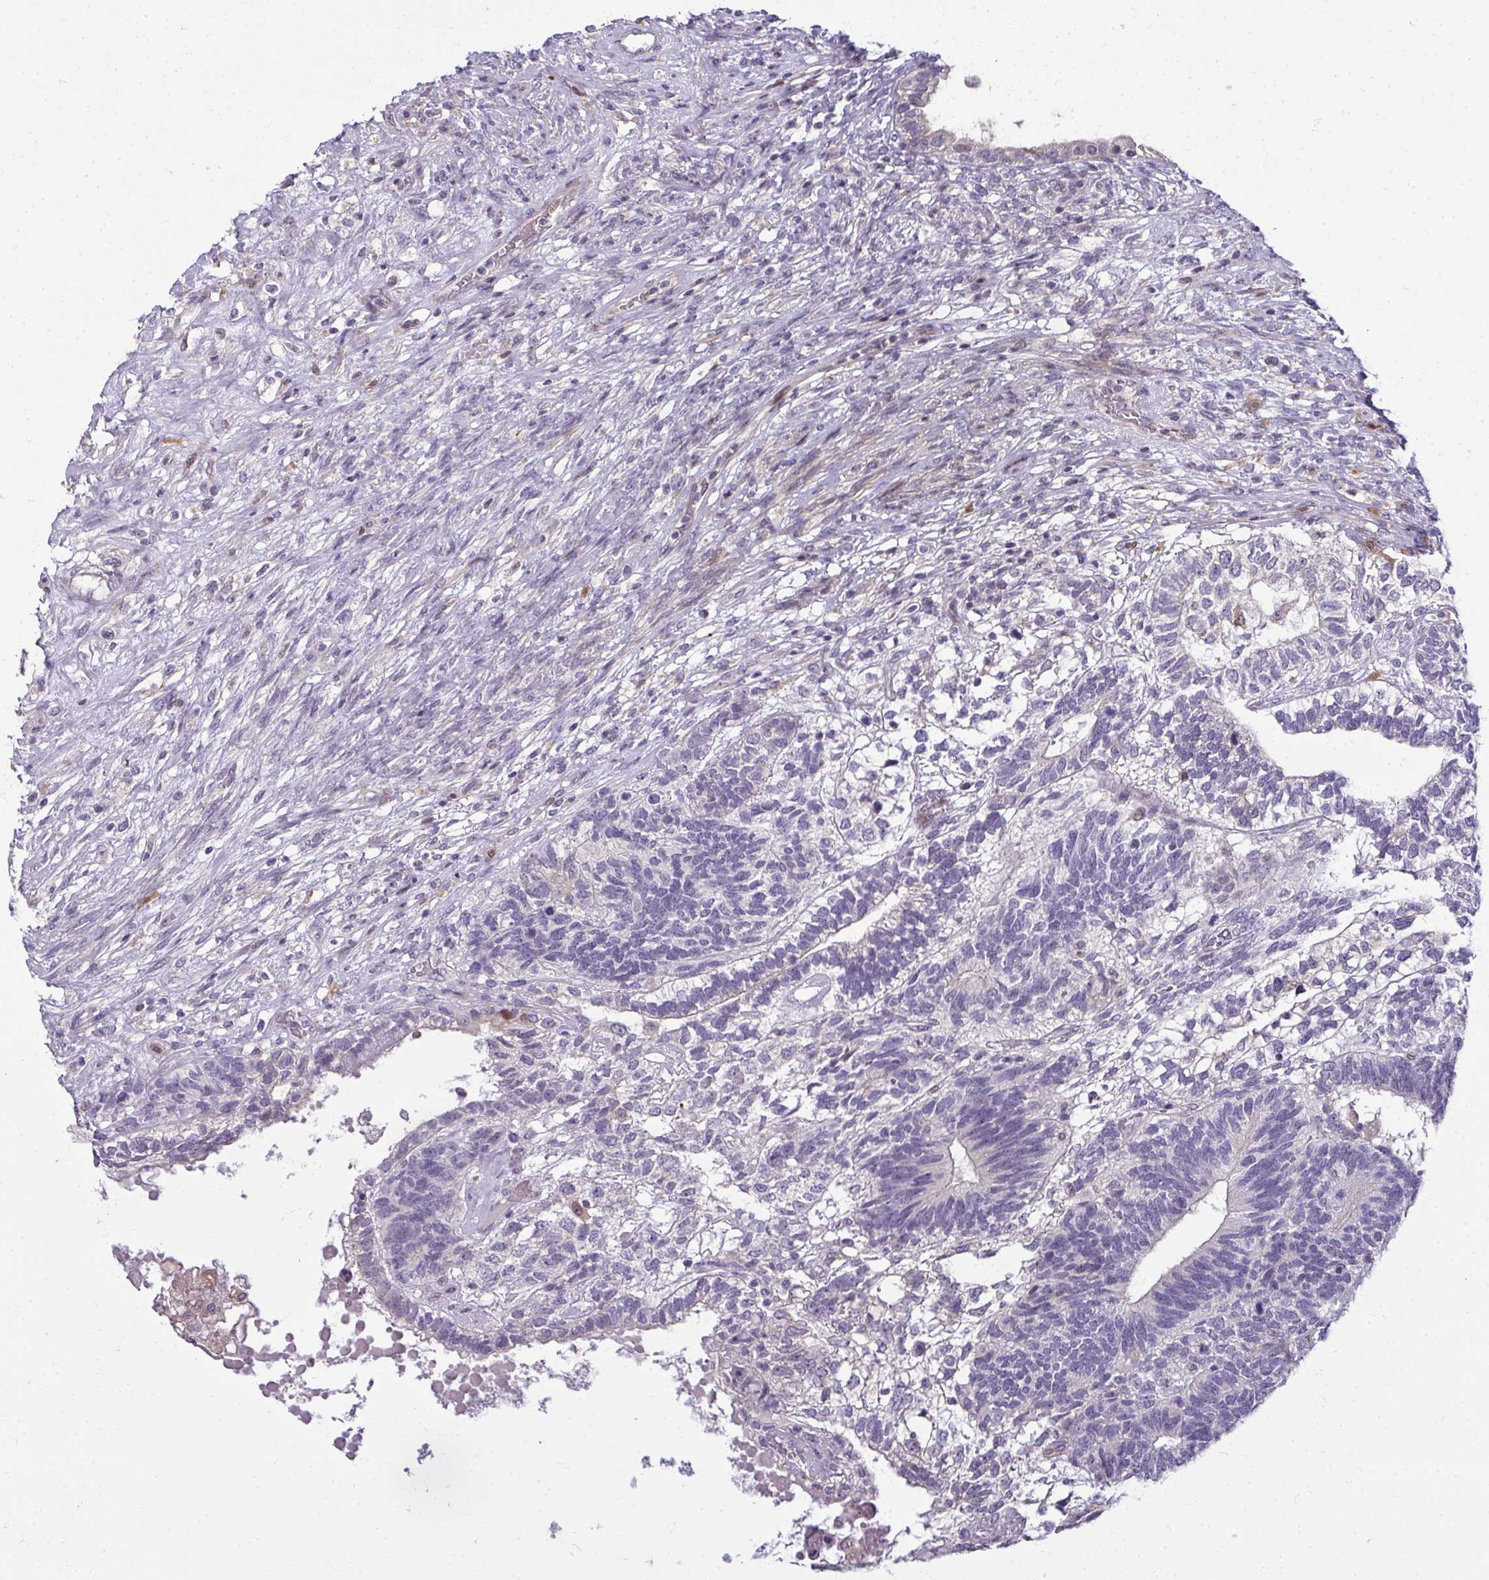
{"staining": {"intensity": "negative", "quantity": "none", "location": "none"}, "tissue": "testis cancer", "cell_type": "Tumor cells", "image_type": "cancer", "snomed": [{"axis": "morphology", "description": "Seminoma, NOS"}, {"axis": "morphology", "description": "Carcinoma, Embryonal, NOS"}, {"axis": "topography", "description": "Testis"}], "caption": "Testis cancer was stained to show a protein in brown. There is no significant expression in tumor cells. (Stains: DAB immunohistochemistry (IHC) with hematoxylin counter stain, Microscopy: brightfield microscopy at high magnification).", "gene": "ODF1", "patient": {"sex": "male", "age": 41}}